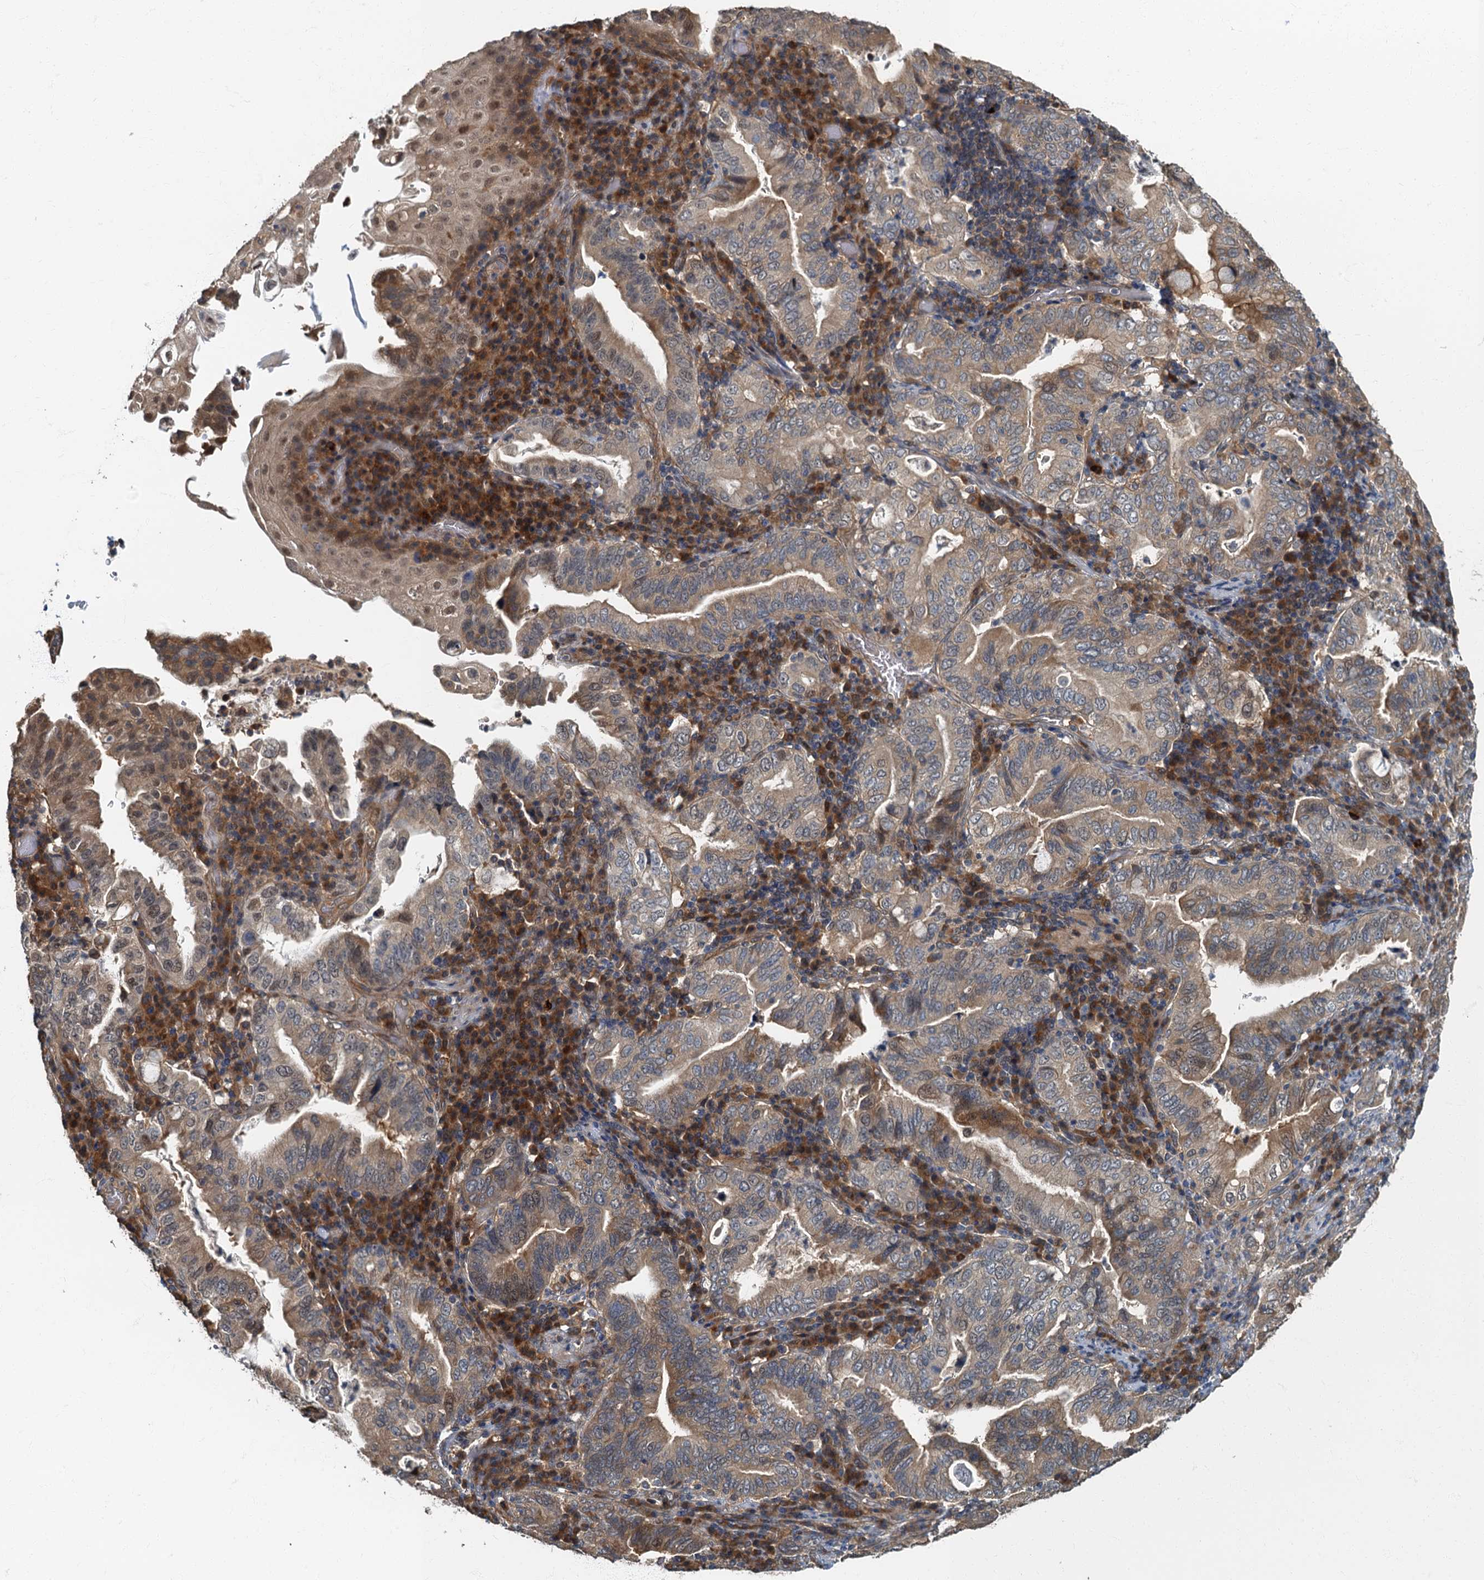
{"staining": {"intensity": "moderate", "quantity": ">75%", "location": "cytoplasmic/membranous"}, "tissue": "stomach cancer", "cell_type": "Tumor cells", "image_type": "cancer", "snomed": [{"axis": "morphology", "description": "Normal tissue, NOS"}, {"axis": "morphology", "description": "Adenocarcinoma, NOS"}, {"axis": "topography", "description": "Esophagus"}, {"axis": "topography", "description": "Stomach, upper"}, {"axis": "topography", "description": "Peripheral nerve tissue"}], "caption": "Human adenocarcinoma (stomach) stained with a brown dye demonstrates moderate cytoplasmic/membranous positive expression in approximately >75% of tumor cells.", "gene": "TBCK", "patient": {"sex": "male", "age": 62}}